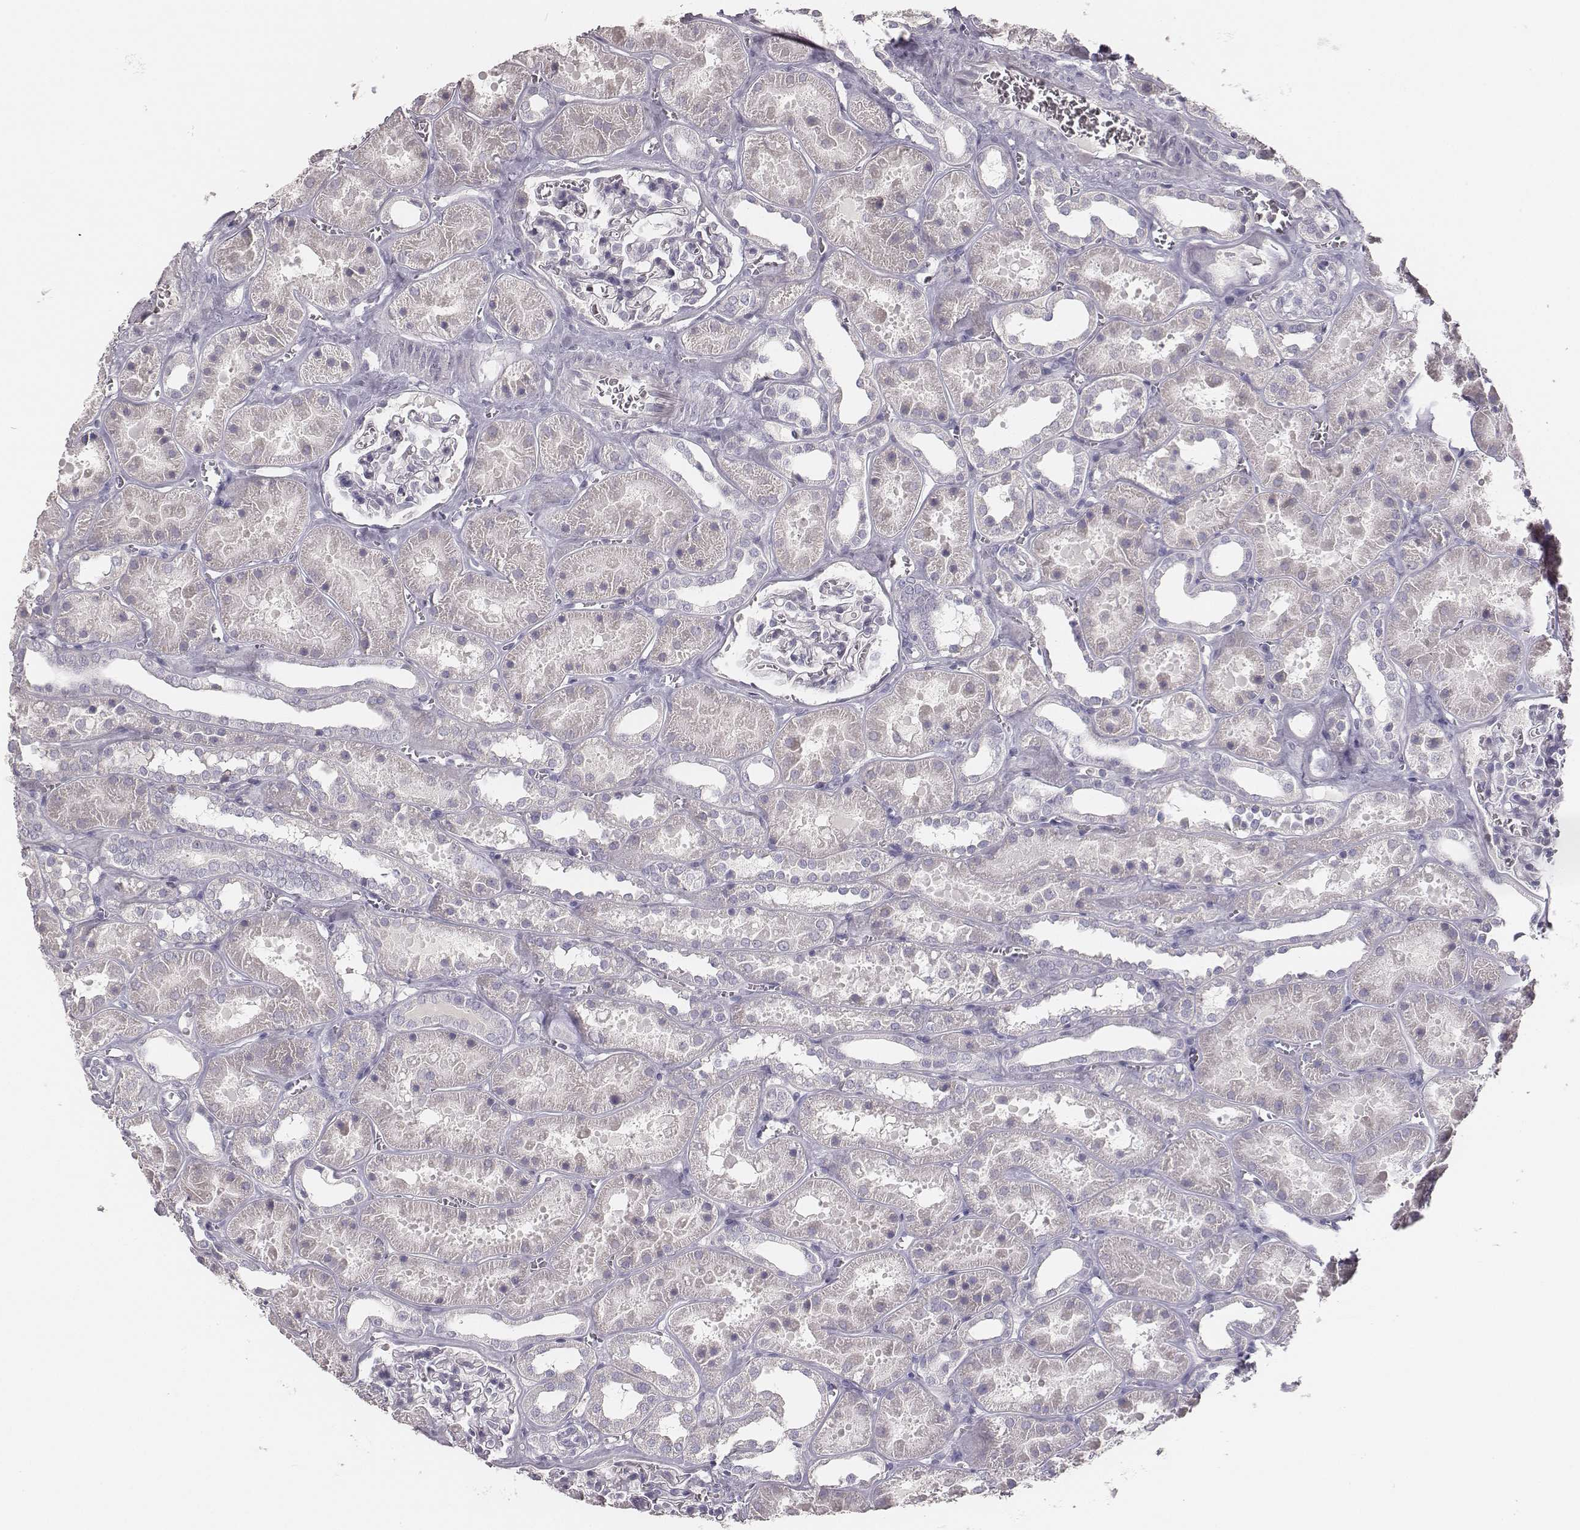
{"staining": {"intensity": "negative", "quantity": "none", "location": "none"}, "tissue": "kidney", "cell_type": "Cells in glomeruli", "image_type": "normal", "snomed": [{"axis": "morphology", "description": "Normal tissue, NOS"}, {"axis": "topography", "description": "Kidney"}], "caption": "High power microscopy photomicrograph of an immunohistochemistry image of normal kidney, revealing no significant expression in cells in glomeruli.", "gene": "MYH6", "patient": {"sex": "female", "age": 41}}